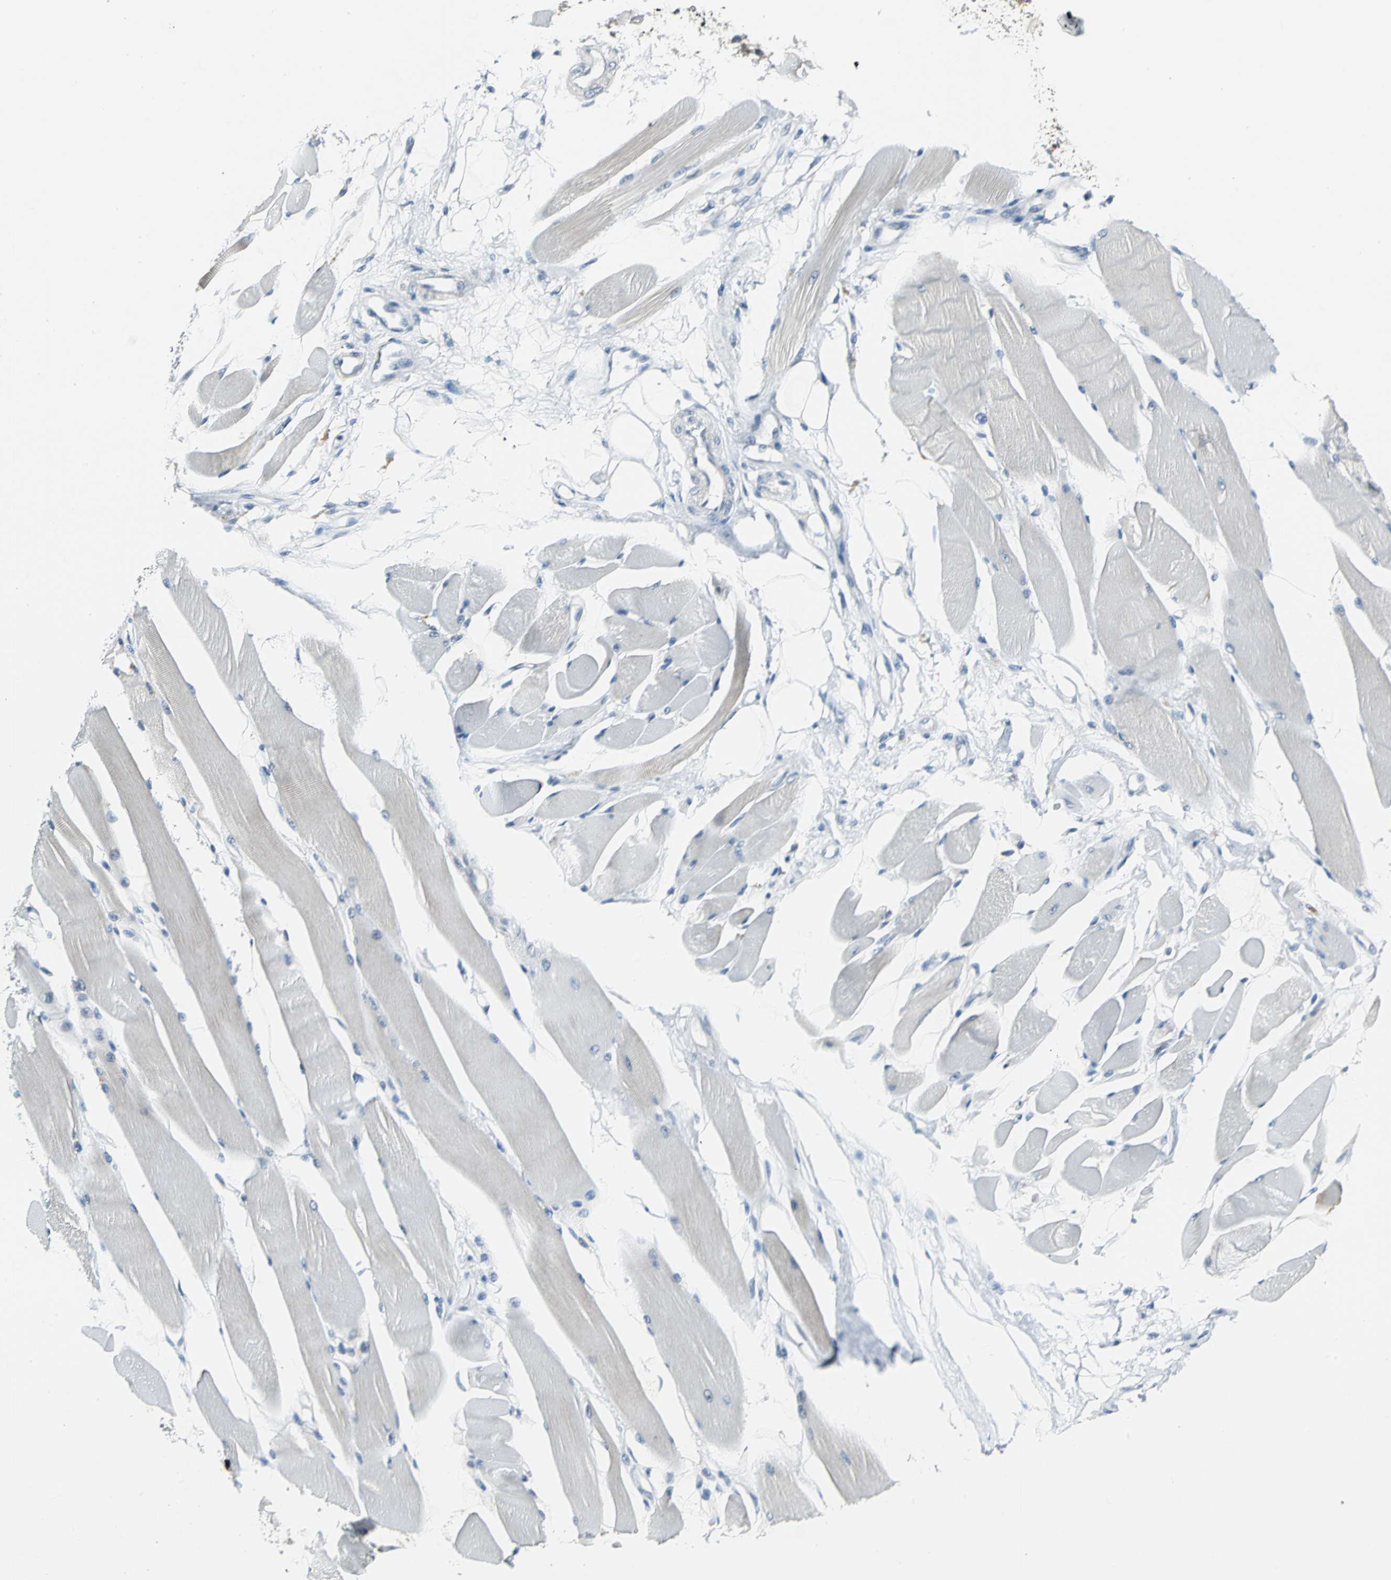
{"staining": {"intensity": "strong", "quantity": ">75%", "location": "nuclear"}, "tissue": "skeletal muscle", "cell_type": "Myocytes", "image_type": "normal", "snomed": [{"axis": "morphology", "description": "Normal tissue, NOS"}, {"axis": "topography", "description": "Skeletal muscle"}, {"axis": "topography", "description": "Peripheral nerve tissue"}], "caption": "A high amount of strong nuclear positivity is appreciated in about >75% of myocytes in unremarkable skeletal muscle.", "gene": "MYBBP1A", "patient": {"sex": "female", "age": 84}}